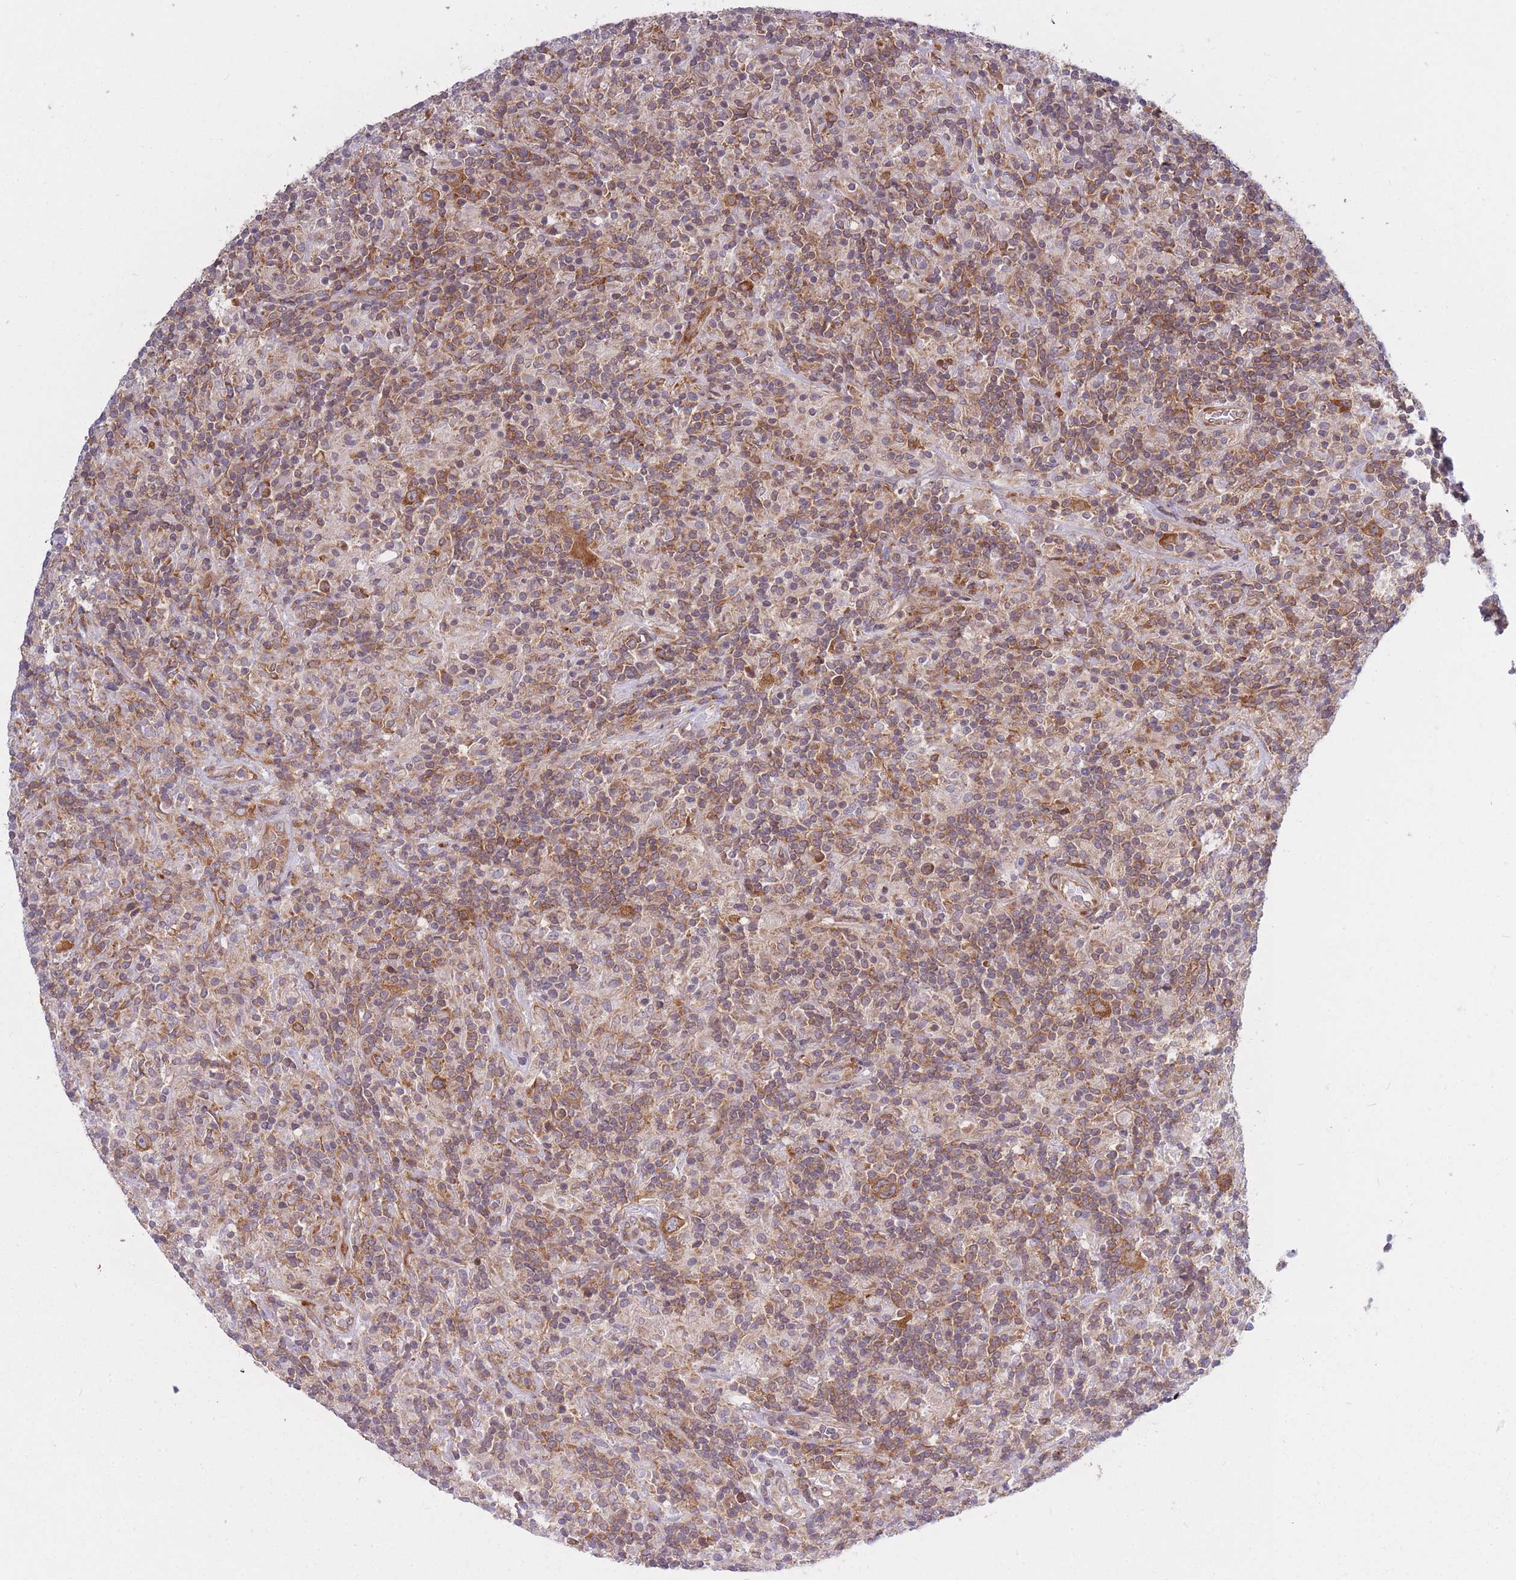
{"staining": {"intensity": "moderate", "quantity": ">75%", "location": "cytoplasmic/membranous"}, "tissue": "lymphoma", "cell_type": "Tumor cells", "image_type": "cancer", "snomed": [{"axis": "morphology", "description": "Hodgkin's disease, NOS"}, {"axis": "topography", "description": "Lymph node"}], "caption": "Immunohistochemistry staining of Hodgkin's disease, which reveals medium levels of moderate cytoplasmic/membranous positivity in approximately >75% of tumor cells indicating moderate cytoplasmic/membranous protein staining. The staining was performed using DAB (brown) for protein detection and nuclei were counterstained in hematoxylin (blue).", "gene": "CCDC124", "patient": {"sex": "male", "age": 70}}